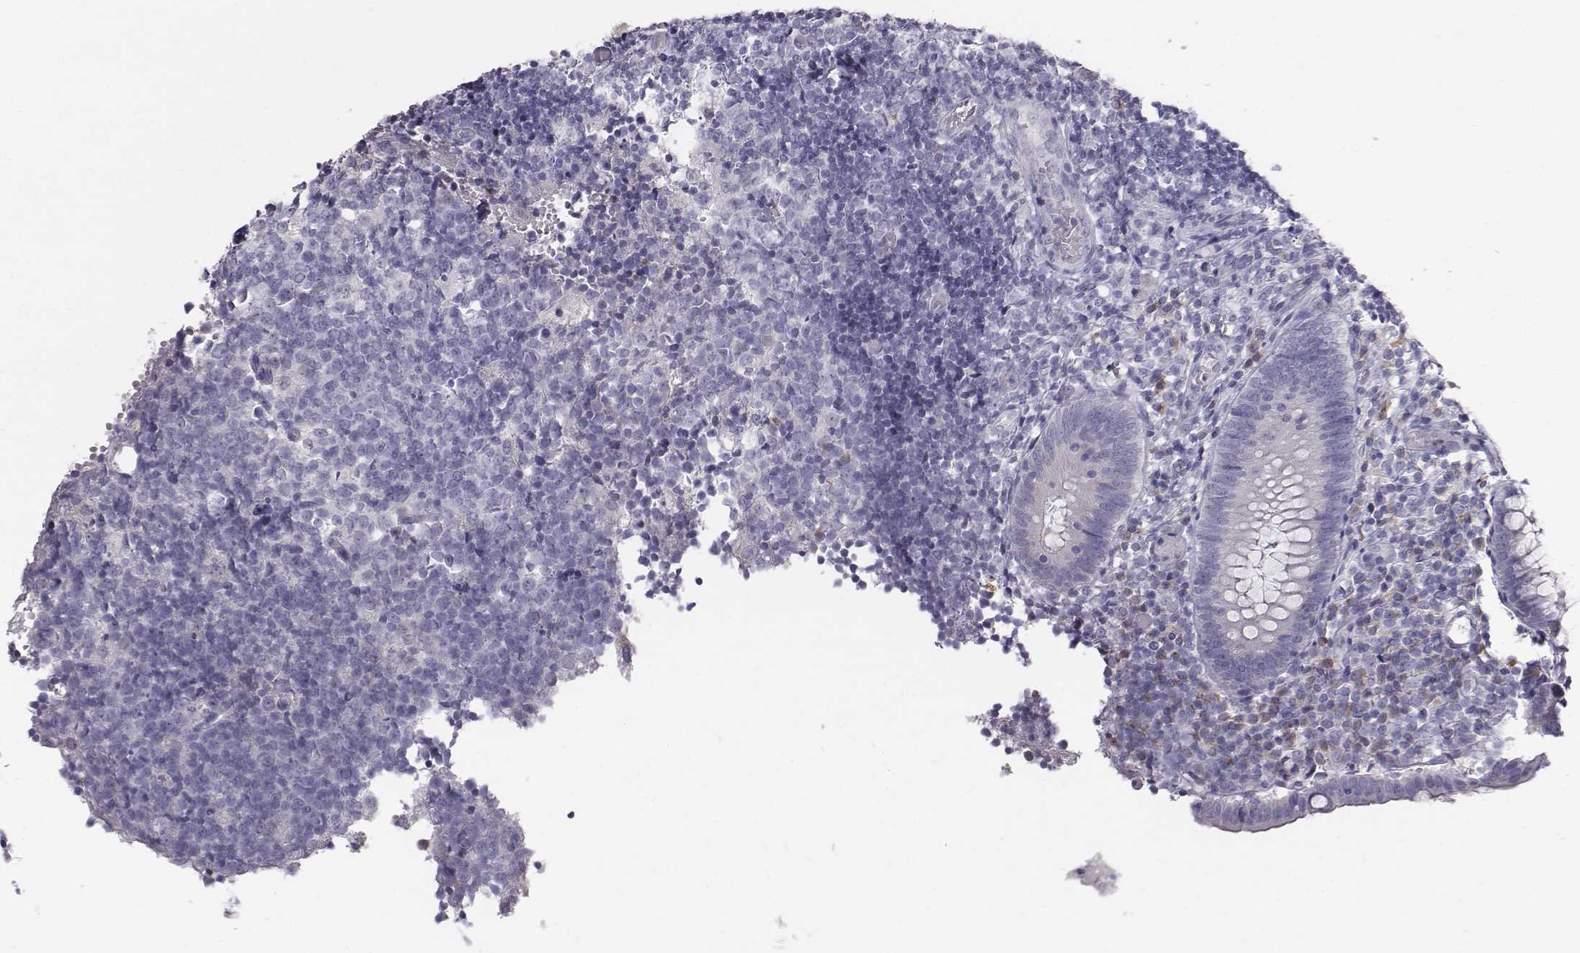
{"staining": {"intensity": "negative", "quantity": "none", "location": "none"}, "tissue": "appendix", "cell_type": "Glandular cells", "image_type": "normal", "snomed": [{"axis": "morphology", "description": "Normal tissue, NOS"}, {"axis": "topography", "description": "Appendix"}], "caption": "High power microscopy micrograph of an immunohistochemistry (IHC) photomicrograph of benign appendix, revealing no significant staining in glandular cells.", "gene": "C6orf58", "patient": {"sex": "female", "age": 32}}